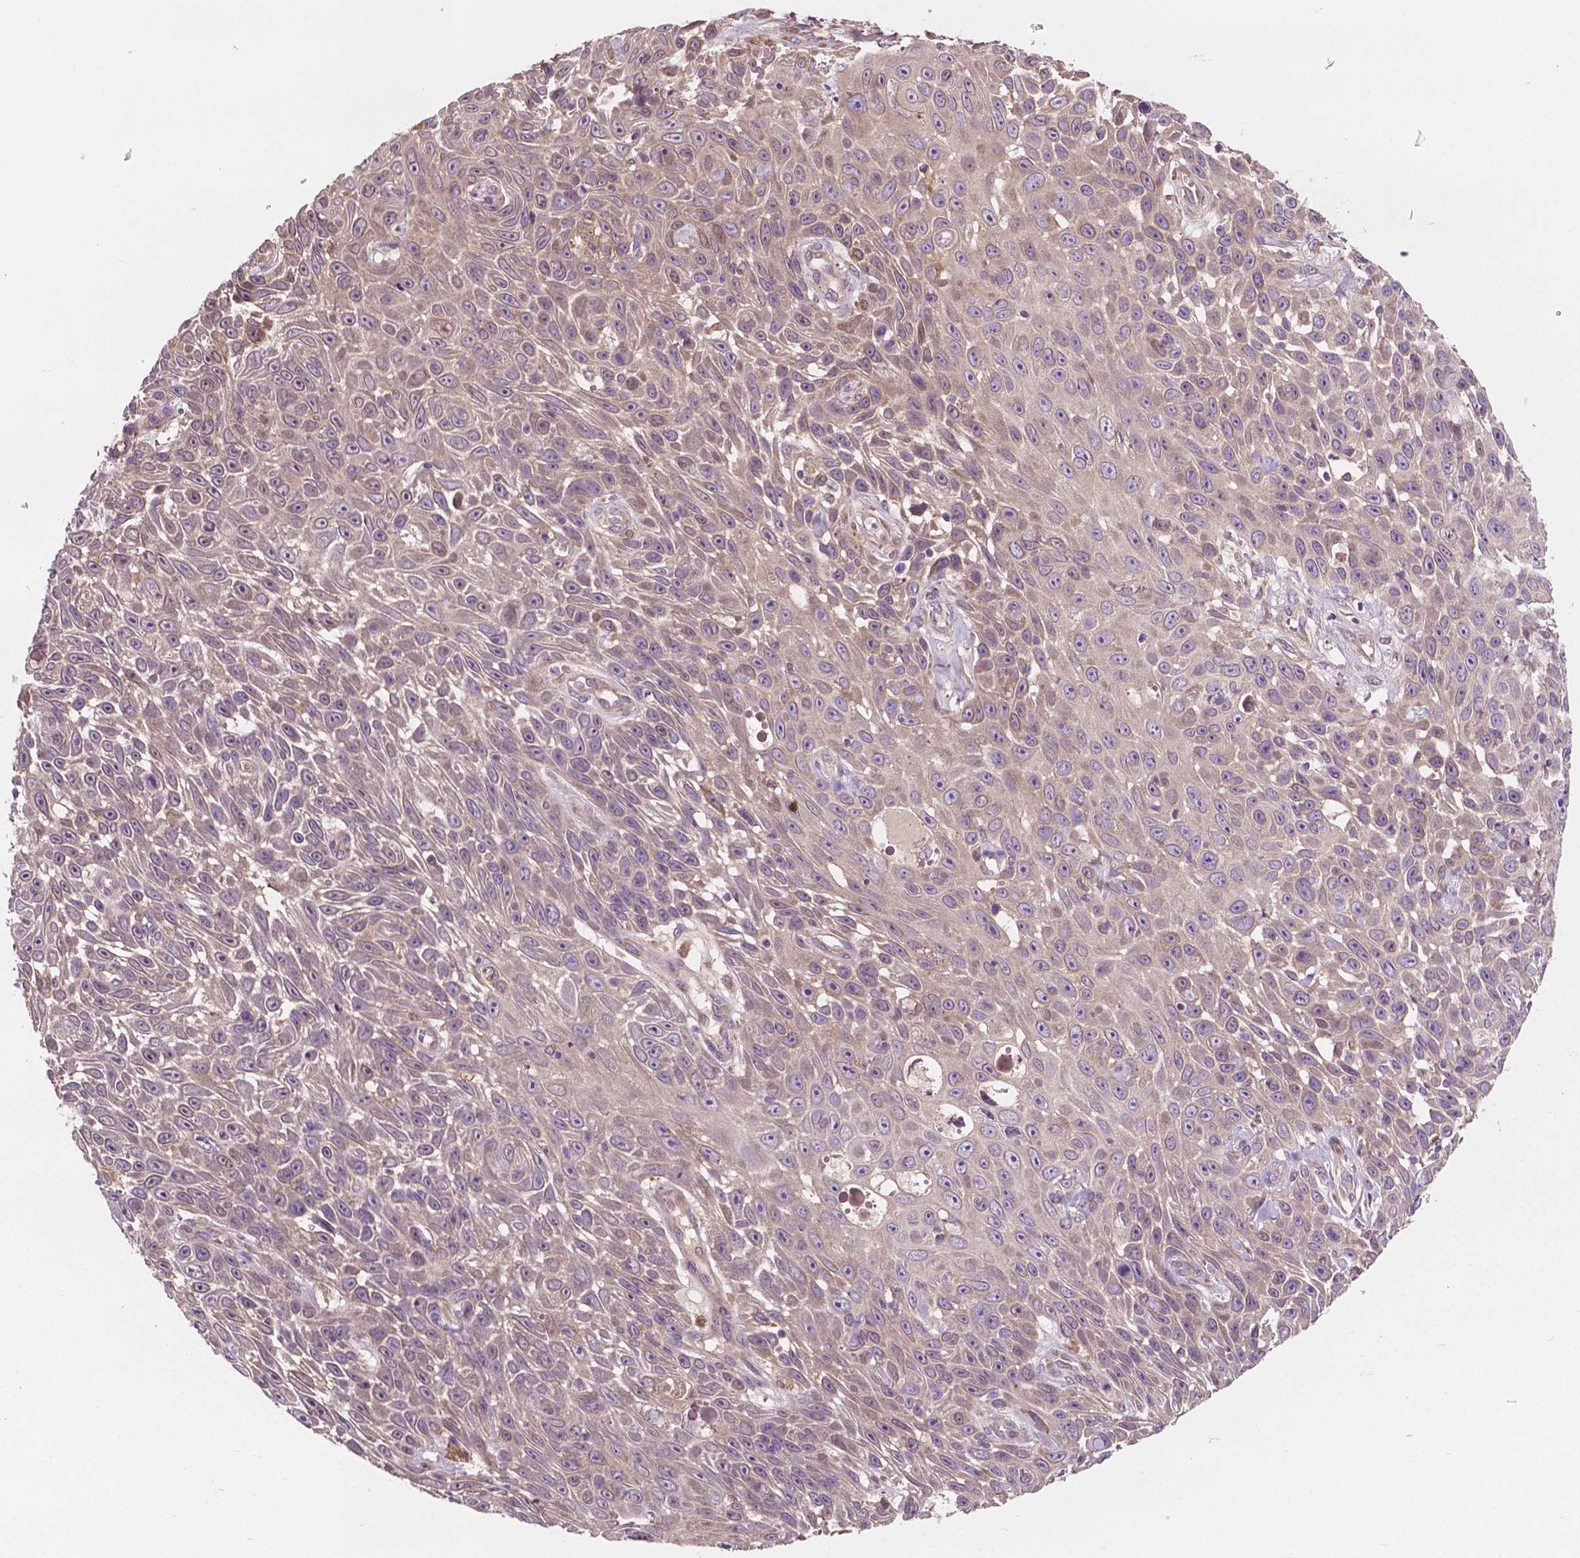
{"staining": {"intensity": "weak", "quantity": "25%-75%", "location": "cytoplasmic/membranous"}, "tissue": "skin cancer", "cell_type": "Tumor cells", "image_type": "cancer", "snomed": [{"axis": "morphology", "description": "Squamous cell carcinoma, NOS"}, {"axis": "topography", "description": "Skin"}], "caption": "Weak cytoplasmic/membranous protein expression is present in approximately 25%-75% of tumor cells in skin cancer (squamous cell carcinoma).", "gene": "GJA9", "patient": {"sex": "male", "age": 82}}